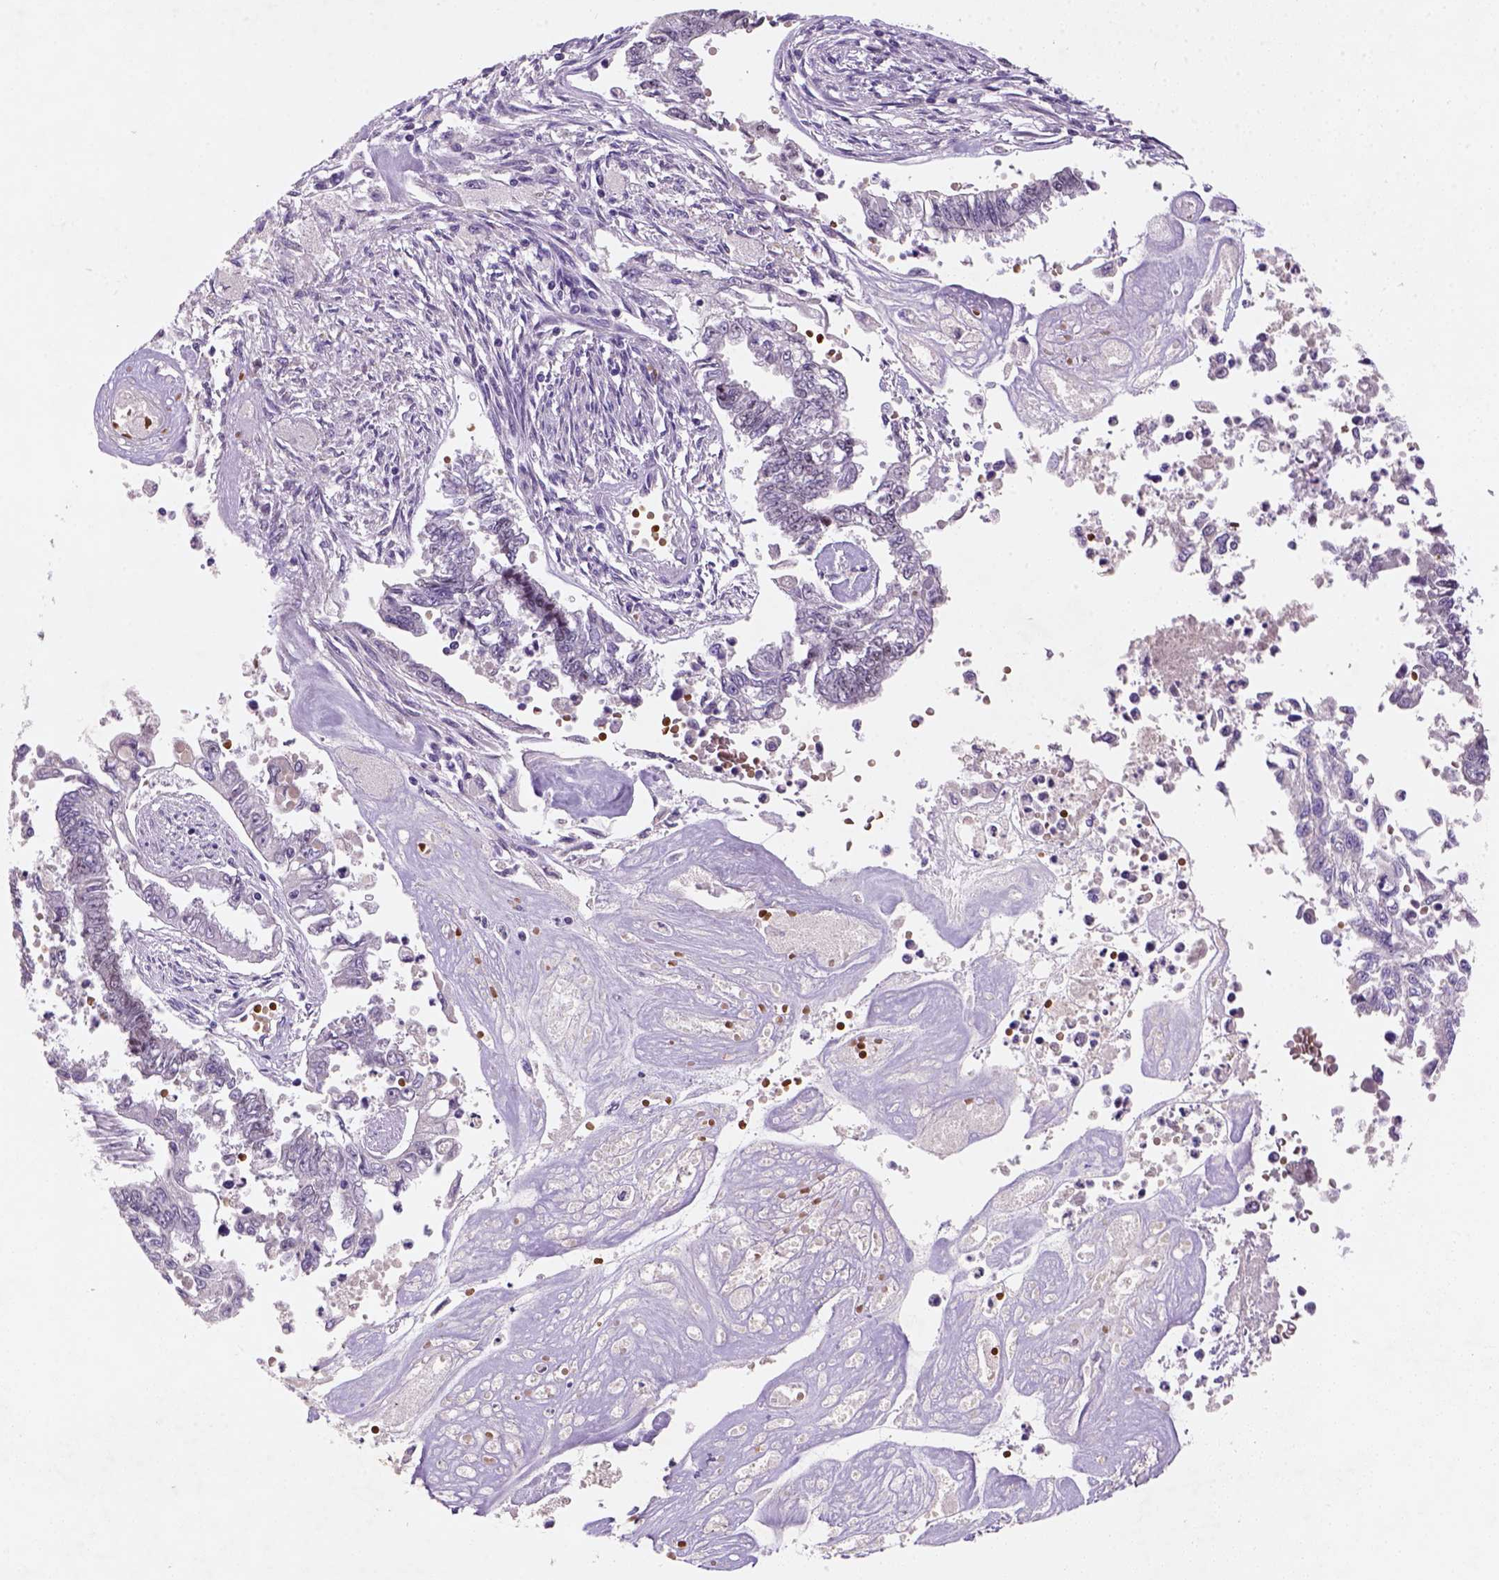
{"staining": {"intensity": "weak", "quantity": "25%-75%", "location": "nuclear"}, "tissue": "endometrial cancer", "cell_type": "Tumor cells", "image_type": "cancer", "snomed": [{"axis": "morphology", "description": "Adenocarcinoma, NOS"}, {"axis": "topography", "description": "Uterus"}], "caption": "Endometrial cancer (adenocarcinoma) stained with a protein marker shows weak staining in tumor cells.", "gene": "ZMAT4", "patient": {"sex": "female", "age": 59}}